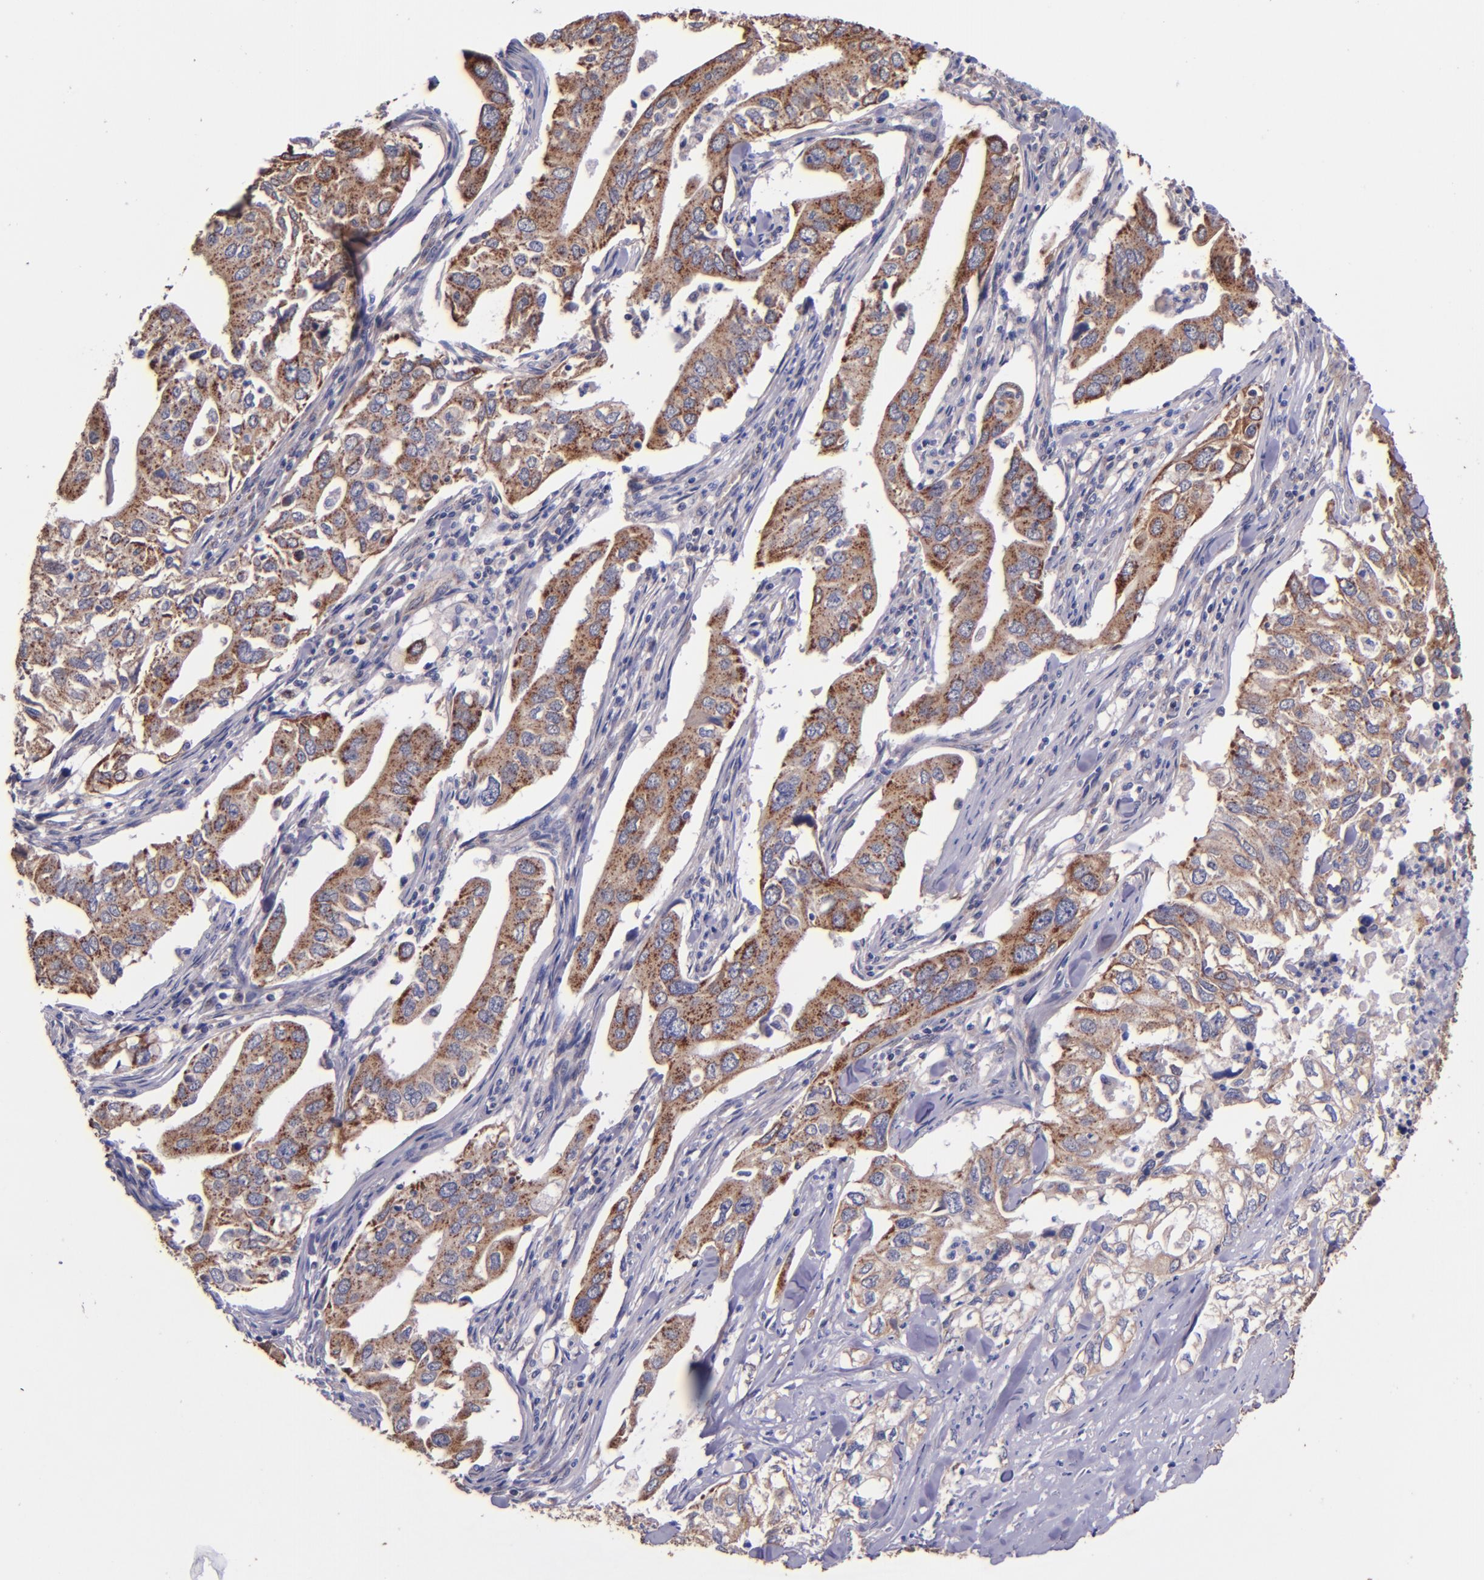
{"staining": {"intensity": "moderate", "quantity": ">75%", "location": "cytoplasmic/membranous"}, "tissue": "lung cancer", "cell_type": "Tumor cells", "image_type": "cancer", "snomed": [{"axis": "morphology", "description": "Adenocarcinoma, NOS"}, {"axis": "topography", "description": "Lung"}], "caption": "High-power microscopy captured an immunohistochemistry (IHC) photomicrograph of lung cancer (adenocarcinoma), revealing moderate cytoplasmic/membranous positivity in approximately >75% of tumor cells.", "gene": "SHC1", "patient": {"sex": "male", "age": 48}}